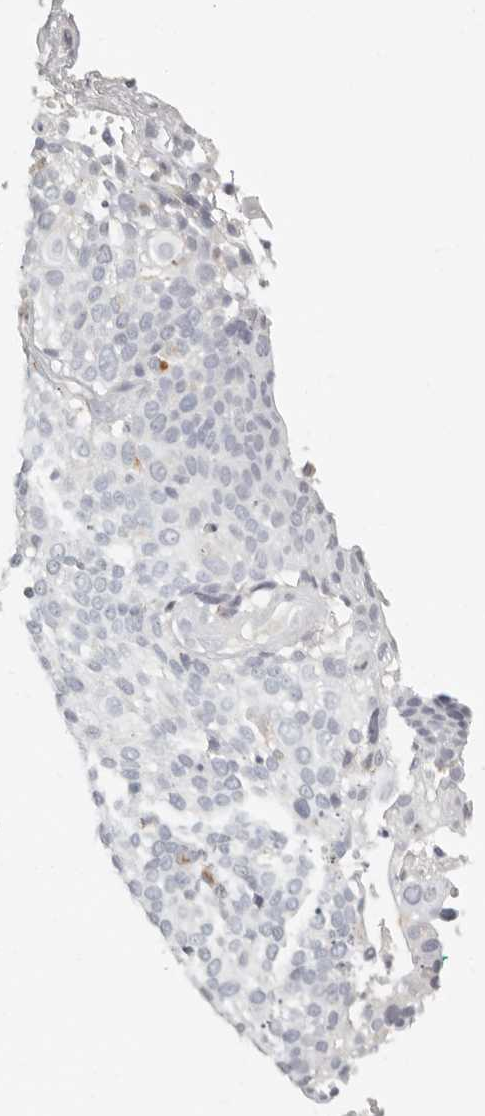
{"staining": {"intensity": "negative", "quantity": "none", "location": "none"}, "tissue": "cervical cancer", "cell_type": "Tumor cells", "image_type": "cancer", "snomed": [{"axis": "morphology", "description": "Squamous cell carcinoma, NOS"}, {"axis": "topography", "description": "Cervix"}], "caption": "Tumor cells are negative for brown protein staining in cervical squamous cell carcinoma.", "gene": "RNASET2", "patient": {"sex": "female", "age": 74}}